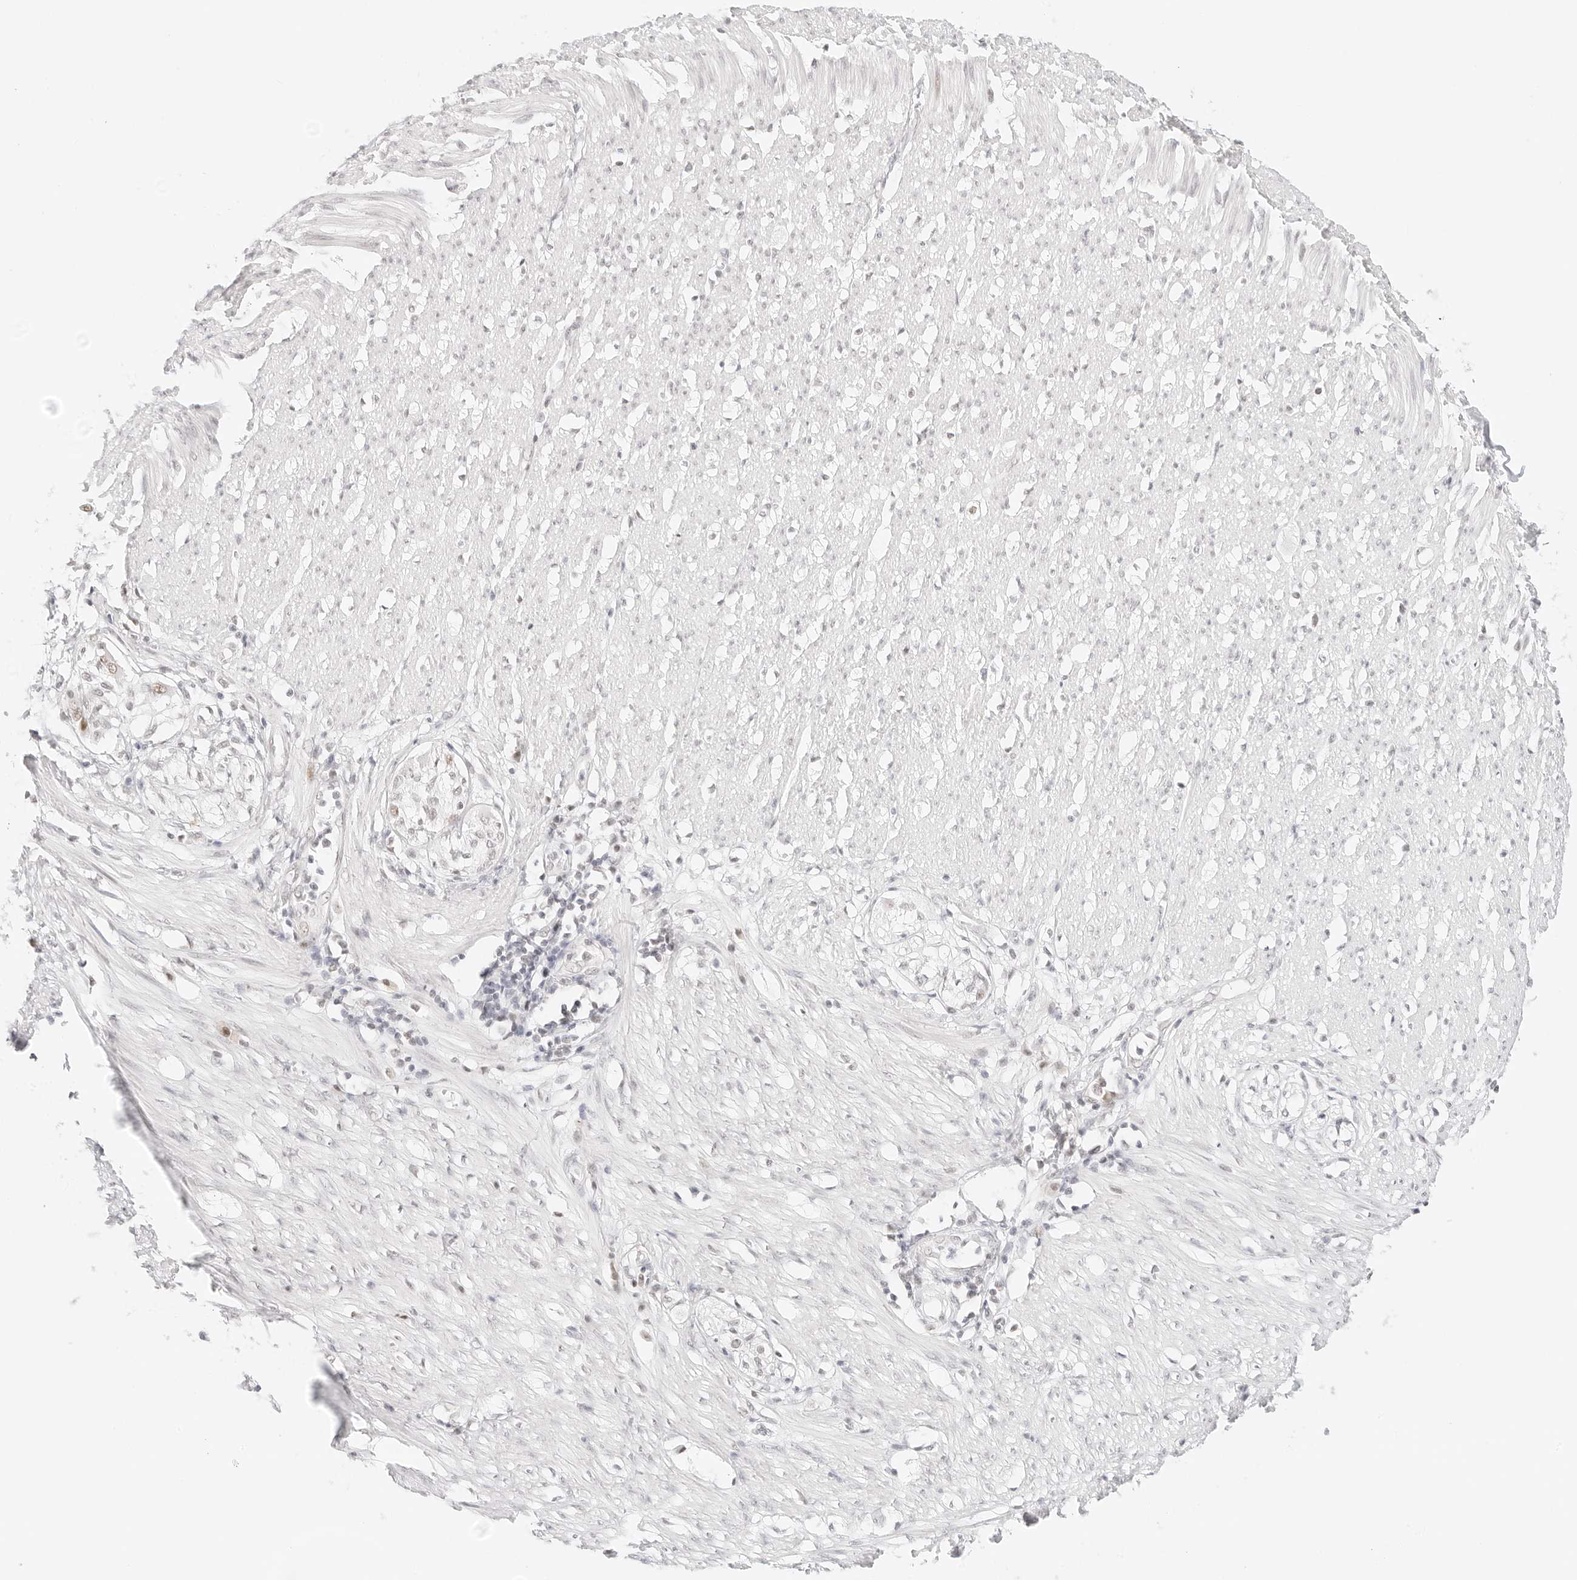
{"staining": {"intensity": "weak", "quantity": "<25%", "location": "cytoplasmic/membranous,nuclear"}, "tissue": "smooth muscle", "cell_type": "Smooth muscle cells", "image_type": "normal", "snomed": [{"axis": "morphology", "description": "Normal tissue, NOS"}, {"axis": "morphology", "description": "Adenocarcinoma, NOS"}, {"axis": "topography", "description": "Colon"}, {"axis": "topography", "description": "Peripheral nerve tissue"}], "caption": "IHC of unremarkable human smooth muscle exhibits no expression in smooth muscle cells. (DAB (3,3'-diaminobenzidine) immunohistochemistry, high magnification).", "gene": "ITGA6", "patient": {"sex": "male", "age": 14}}